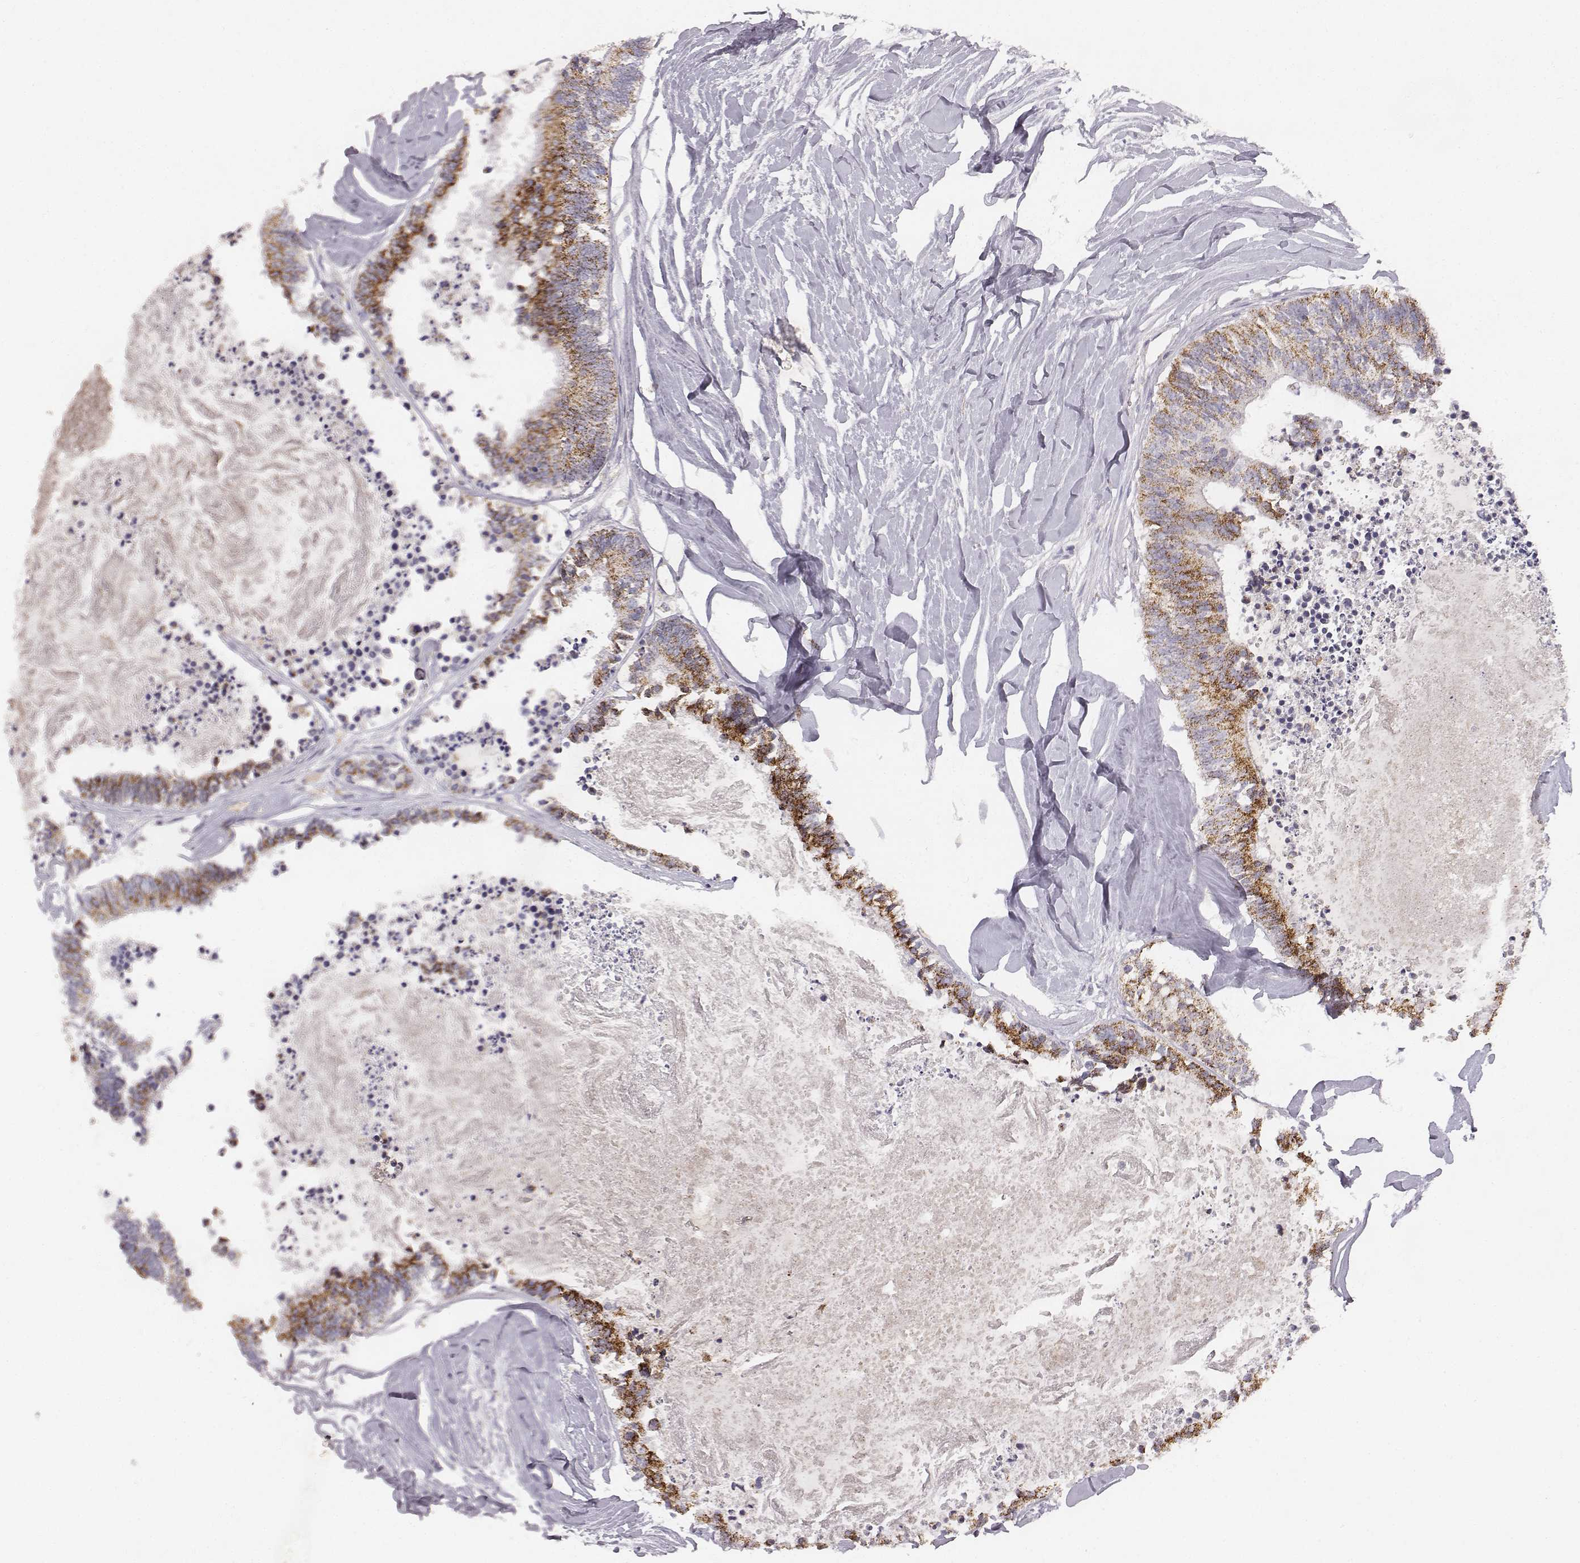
{"staining": {"intensity": "strong", "quantity": ">75%", "location": "cytoplasmic/membranous"}, "tissue": "colorectal cancer", "cell_type": "Tumor cells", "image_type": "cancer", "snomed": [{"axis": "morphology", "description": "Adenocarcinoma, NOS"}, {"axis": "topography", "description": "Colon"}, {"axis": "topography", "description": "Rectum"}], "caption": "Immunohistochemistry (IHC) of colorectal adenocarcinoma reveals high levels of strong cytoplasmic/membranous staining in approximately >75% of tumor cells.", "gene": "ABCD3", "patient": {"sex": "male", "age": 57}}